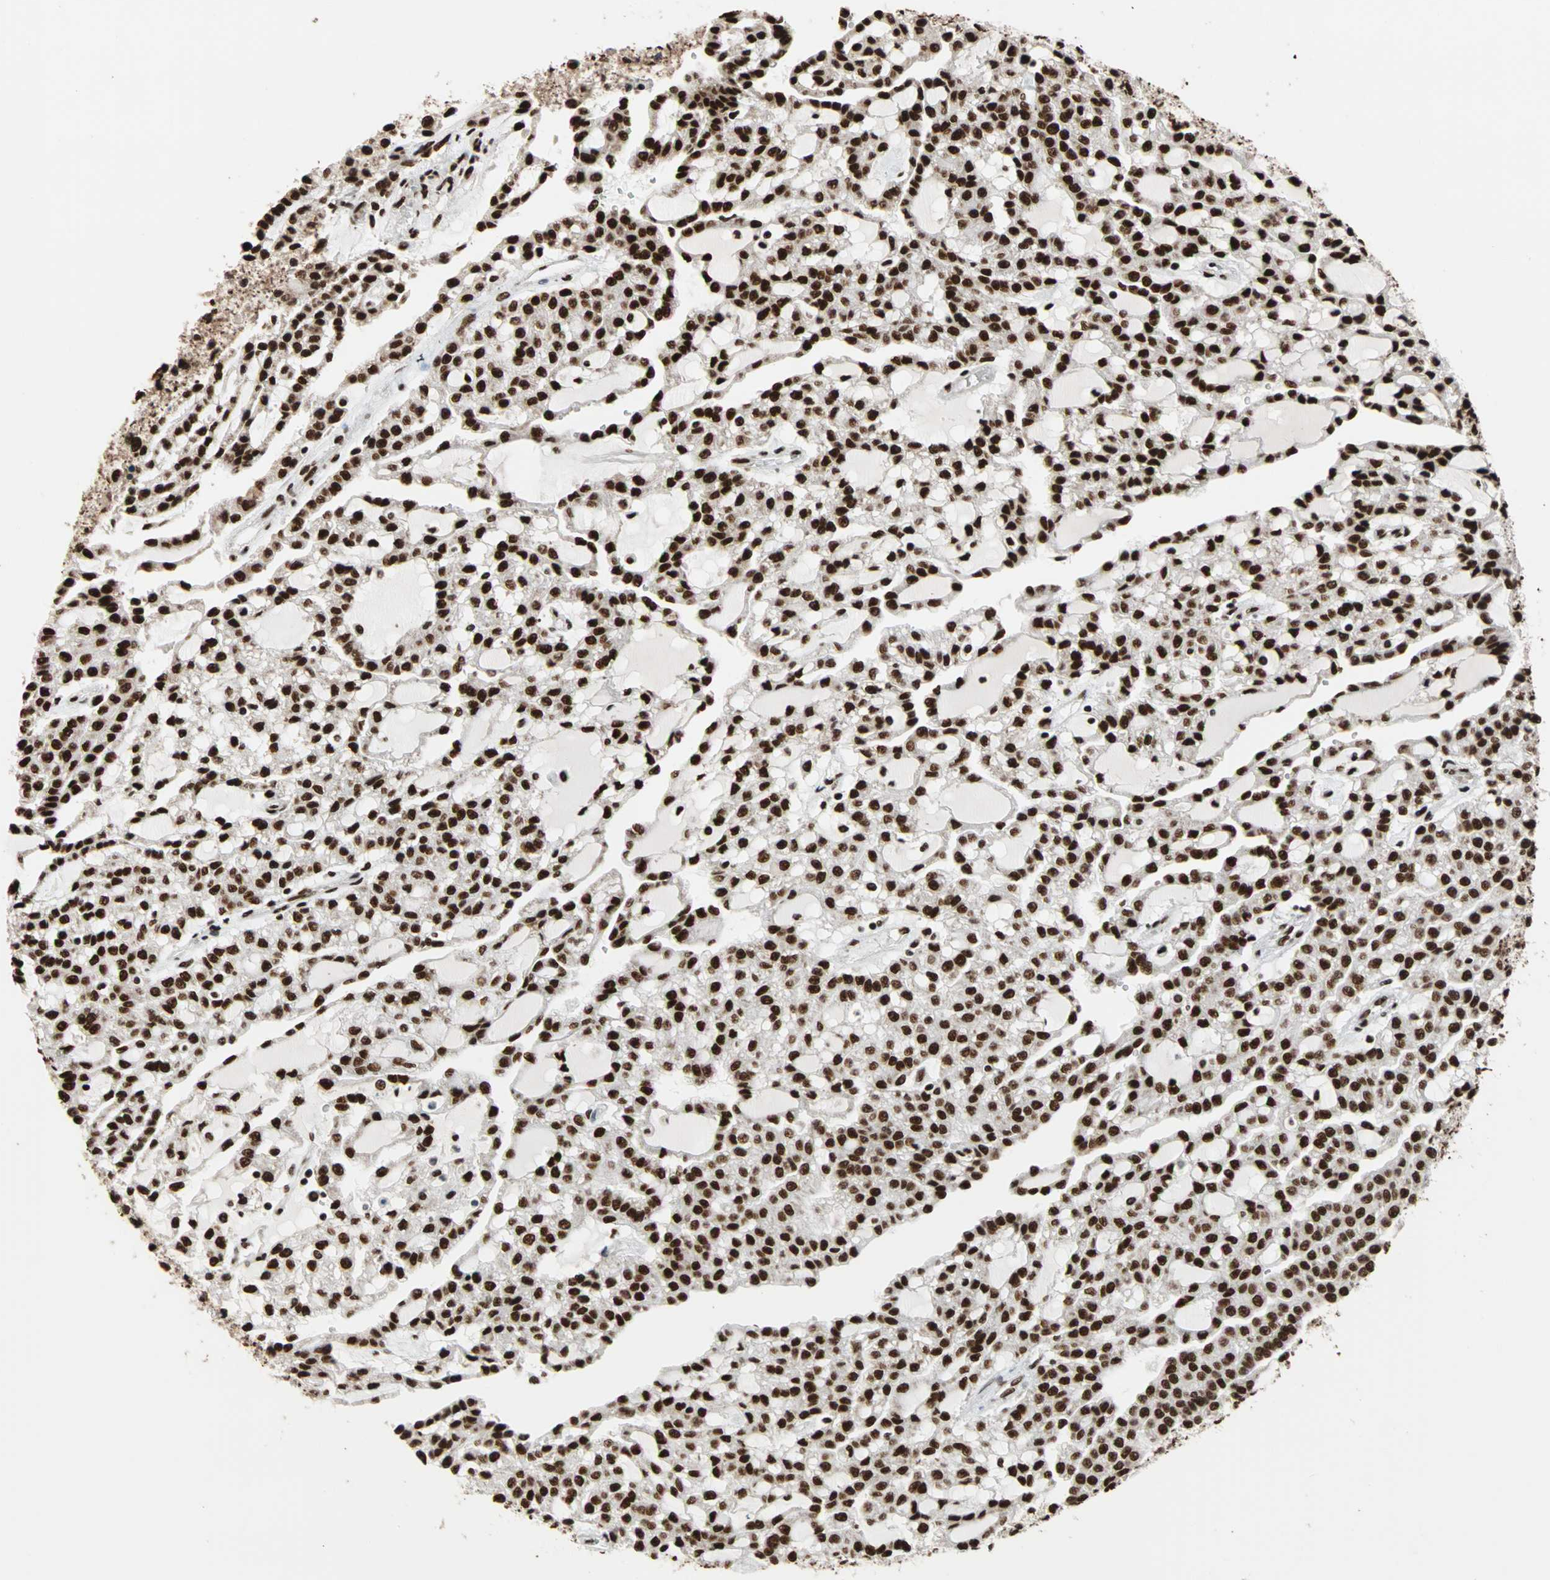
{"staining": {"intensity": "strong", "quantity": ">75%", "location": "nuclear"}, "tissue": "renal cancer", "cell_type": "Tumor cells", "image_type": "cancer", "snomed": [{"axis": "morphology", "description": "Adenocarcinoma, NOS"}, {"axis": "topography", "description": "Kidney"}], "caption": "An immunohistochemistry (IHC) micrograph of tumor tissue is shown. Protein staining in brown labels strong nuclear positivity in adenocarcinoma (renal) within tumor cells.", "gene": "ILF2", "patient": {"sex": "male", "age": 63}}